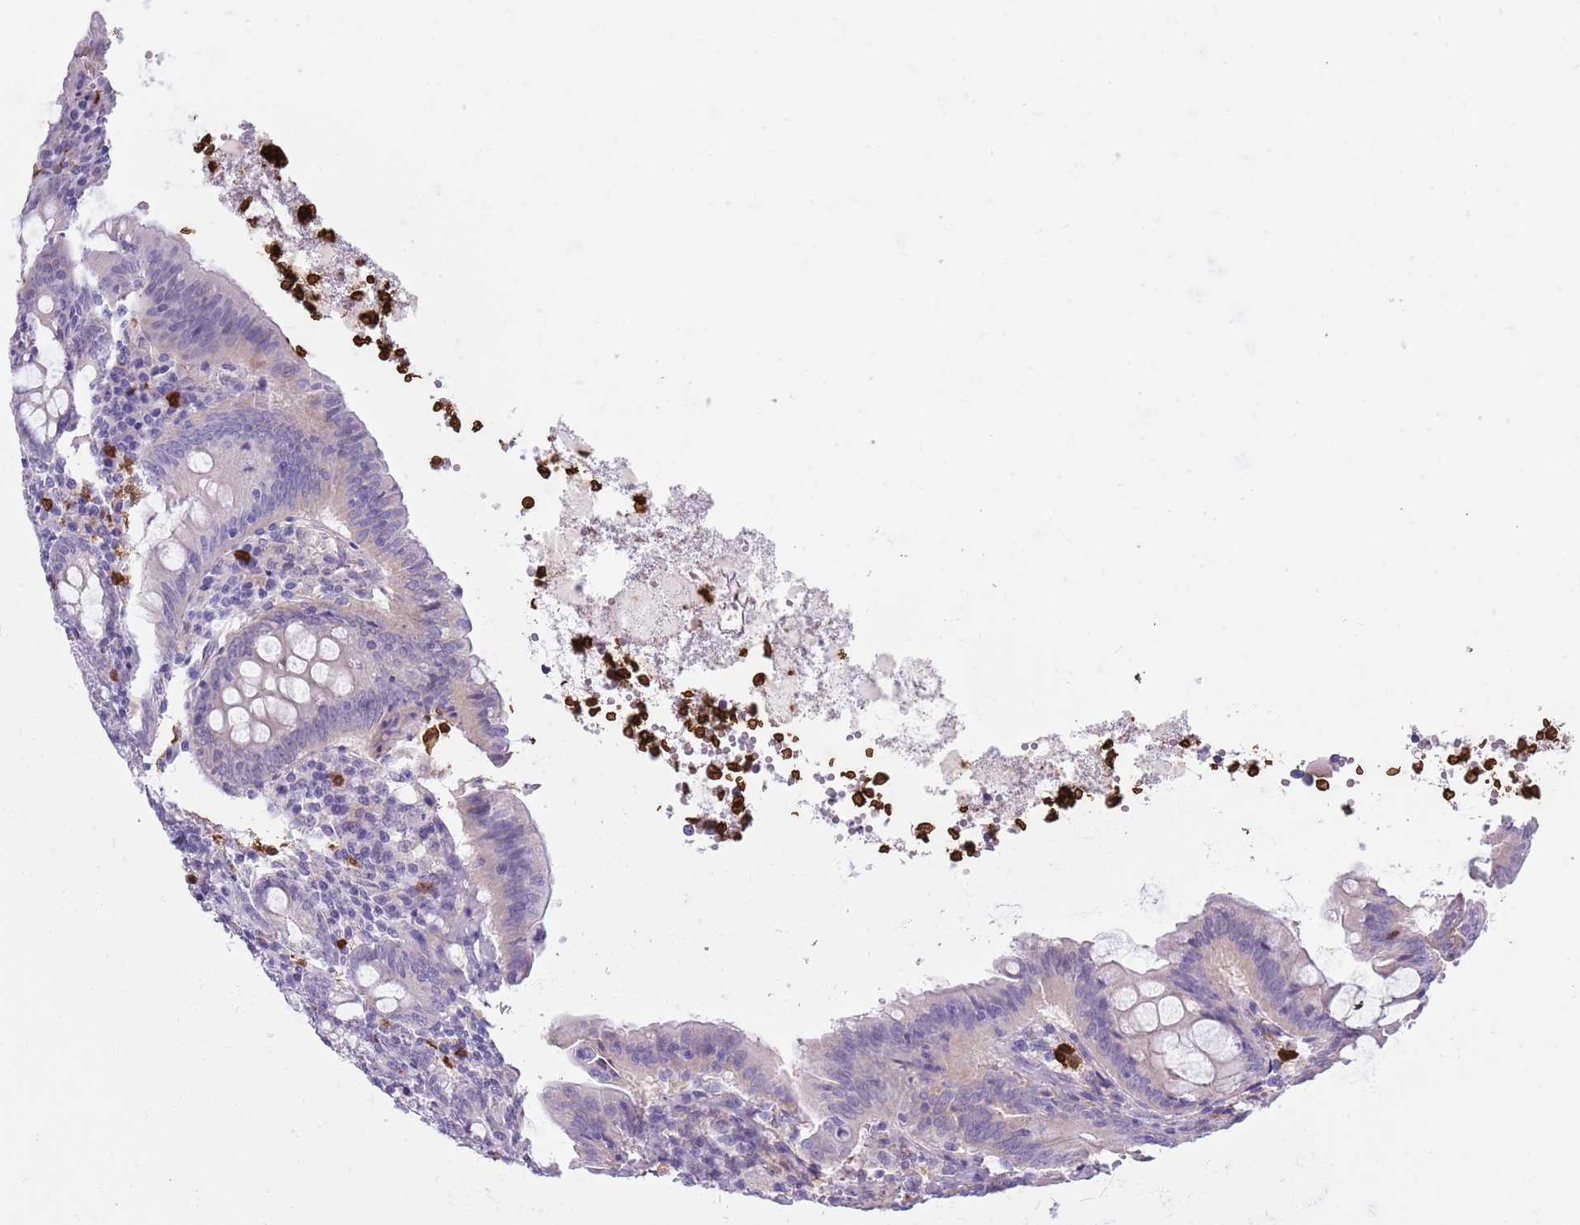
{"staining": {"intensity": "negative", "quantity": "none", "location": "none"}, "tissue": "appendix", "cell_type": "Glandular cells", "image_type": "normal", "snomed": [{"axis": "morphology", "description": "Normal tissue, NOS"}, {"axis": "topography", "description": "Appendix"}], "caption": "The image exhibits no staining of glandular cells in benign appendix. (DAB (3,3'-diaminobenzidine) IHC, high magnification).", "gene": "TSGA13", "patient": {"sex": "female", "age": 54}}